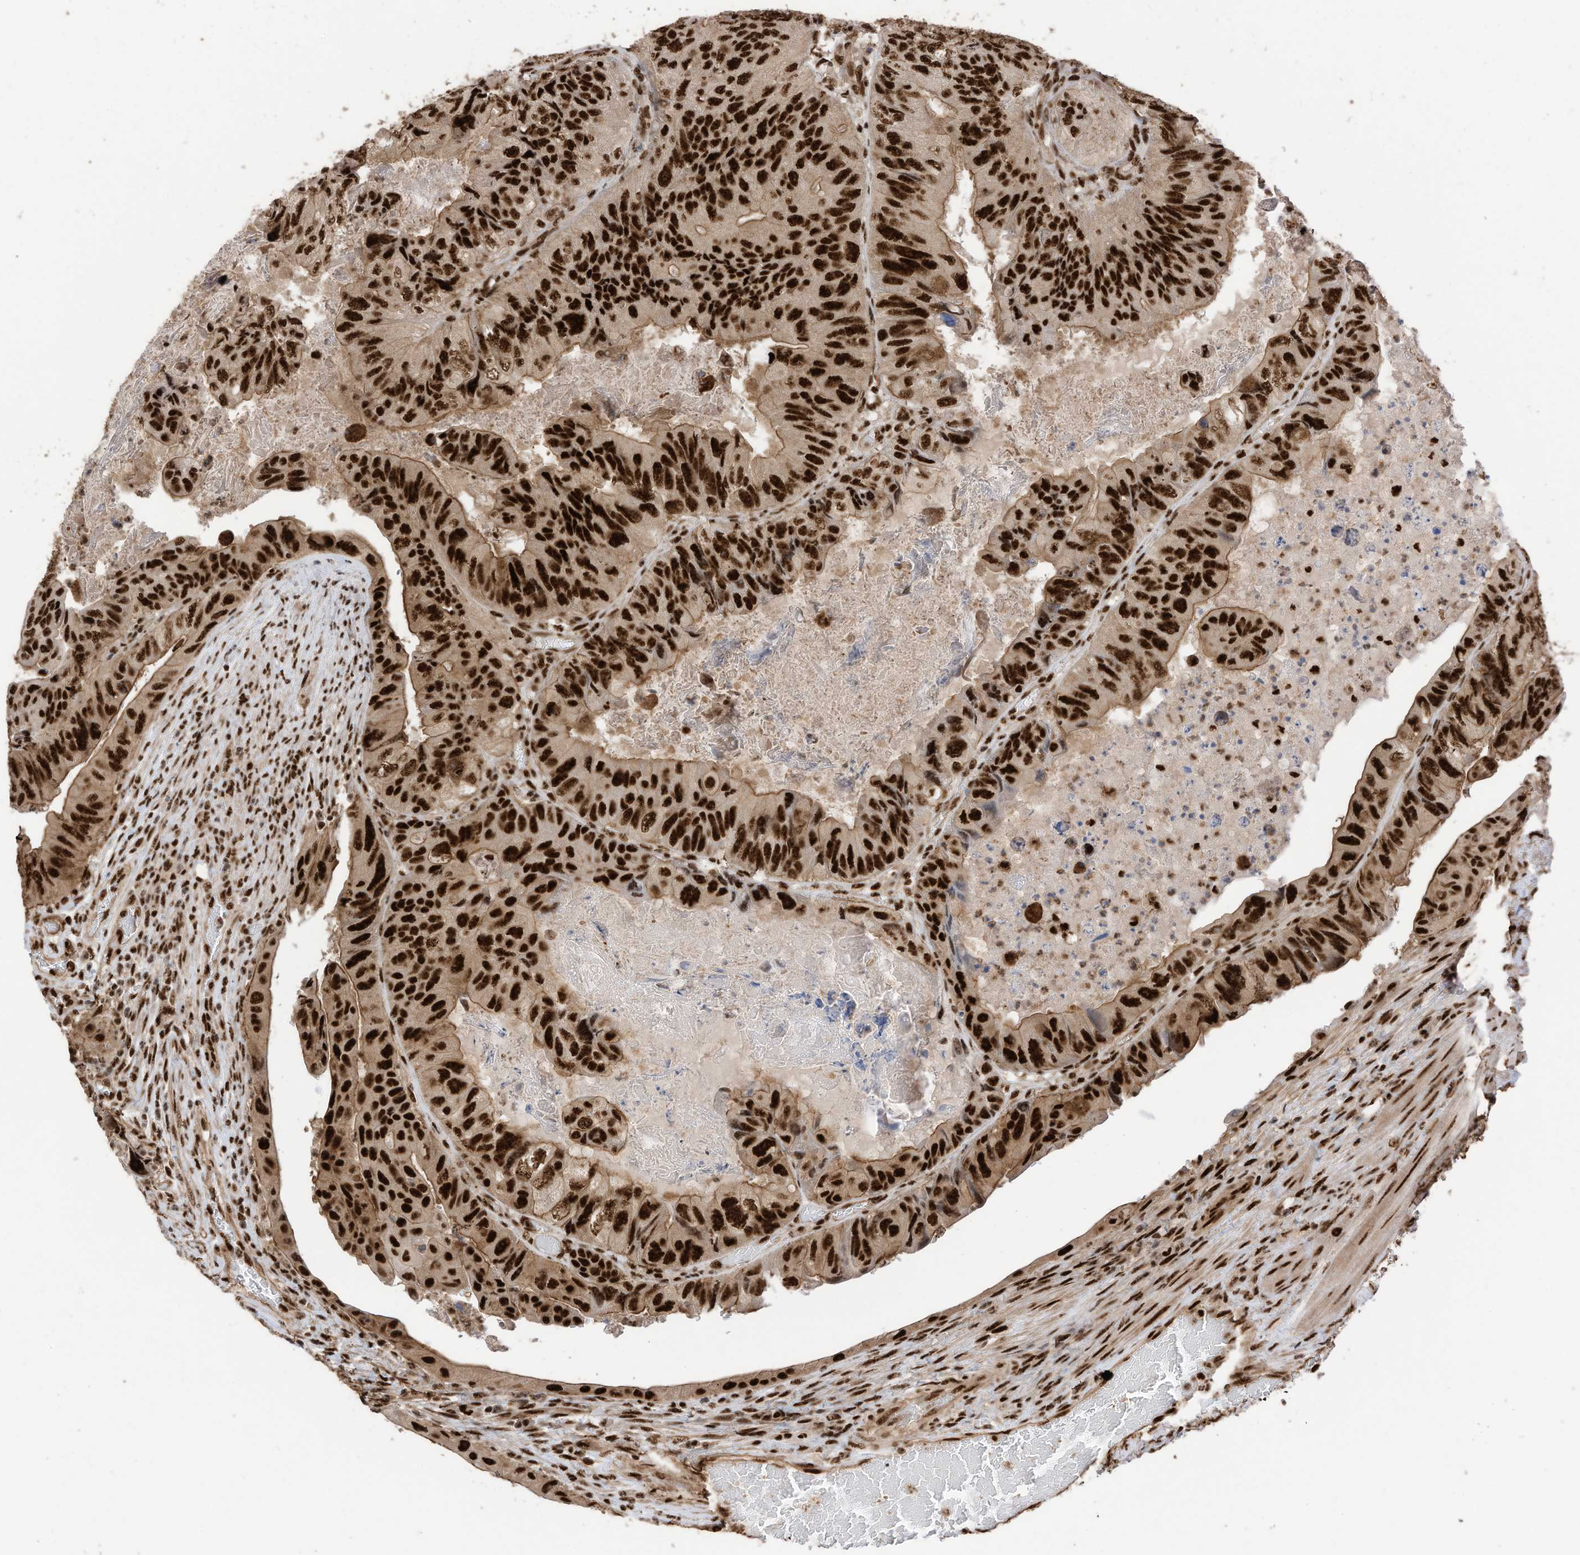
{"staining": {"intensity": "strong", "quantity": ">75%", "location": "nuclear"}, "tissue": "colorectal cancer", "cell_type": "Tumor cells", "image_type": "cancer", "snomed": [{"axis": "morphology", "description": "Adenocarcinoma, NOS"}, {"axis": "topography", "description": "Rectum"}], "caption": "Protein expression analysis of human colorectal cancer (adenocarcinoma) reveals strong nuclear staining in about >75% of tumor cells.", "gene": "SF3A3", "patient": {"sex": "male", "age": 63}}